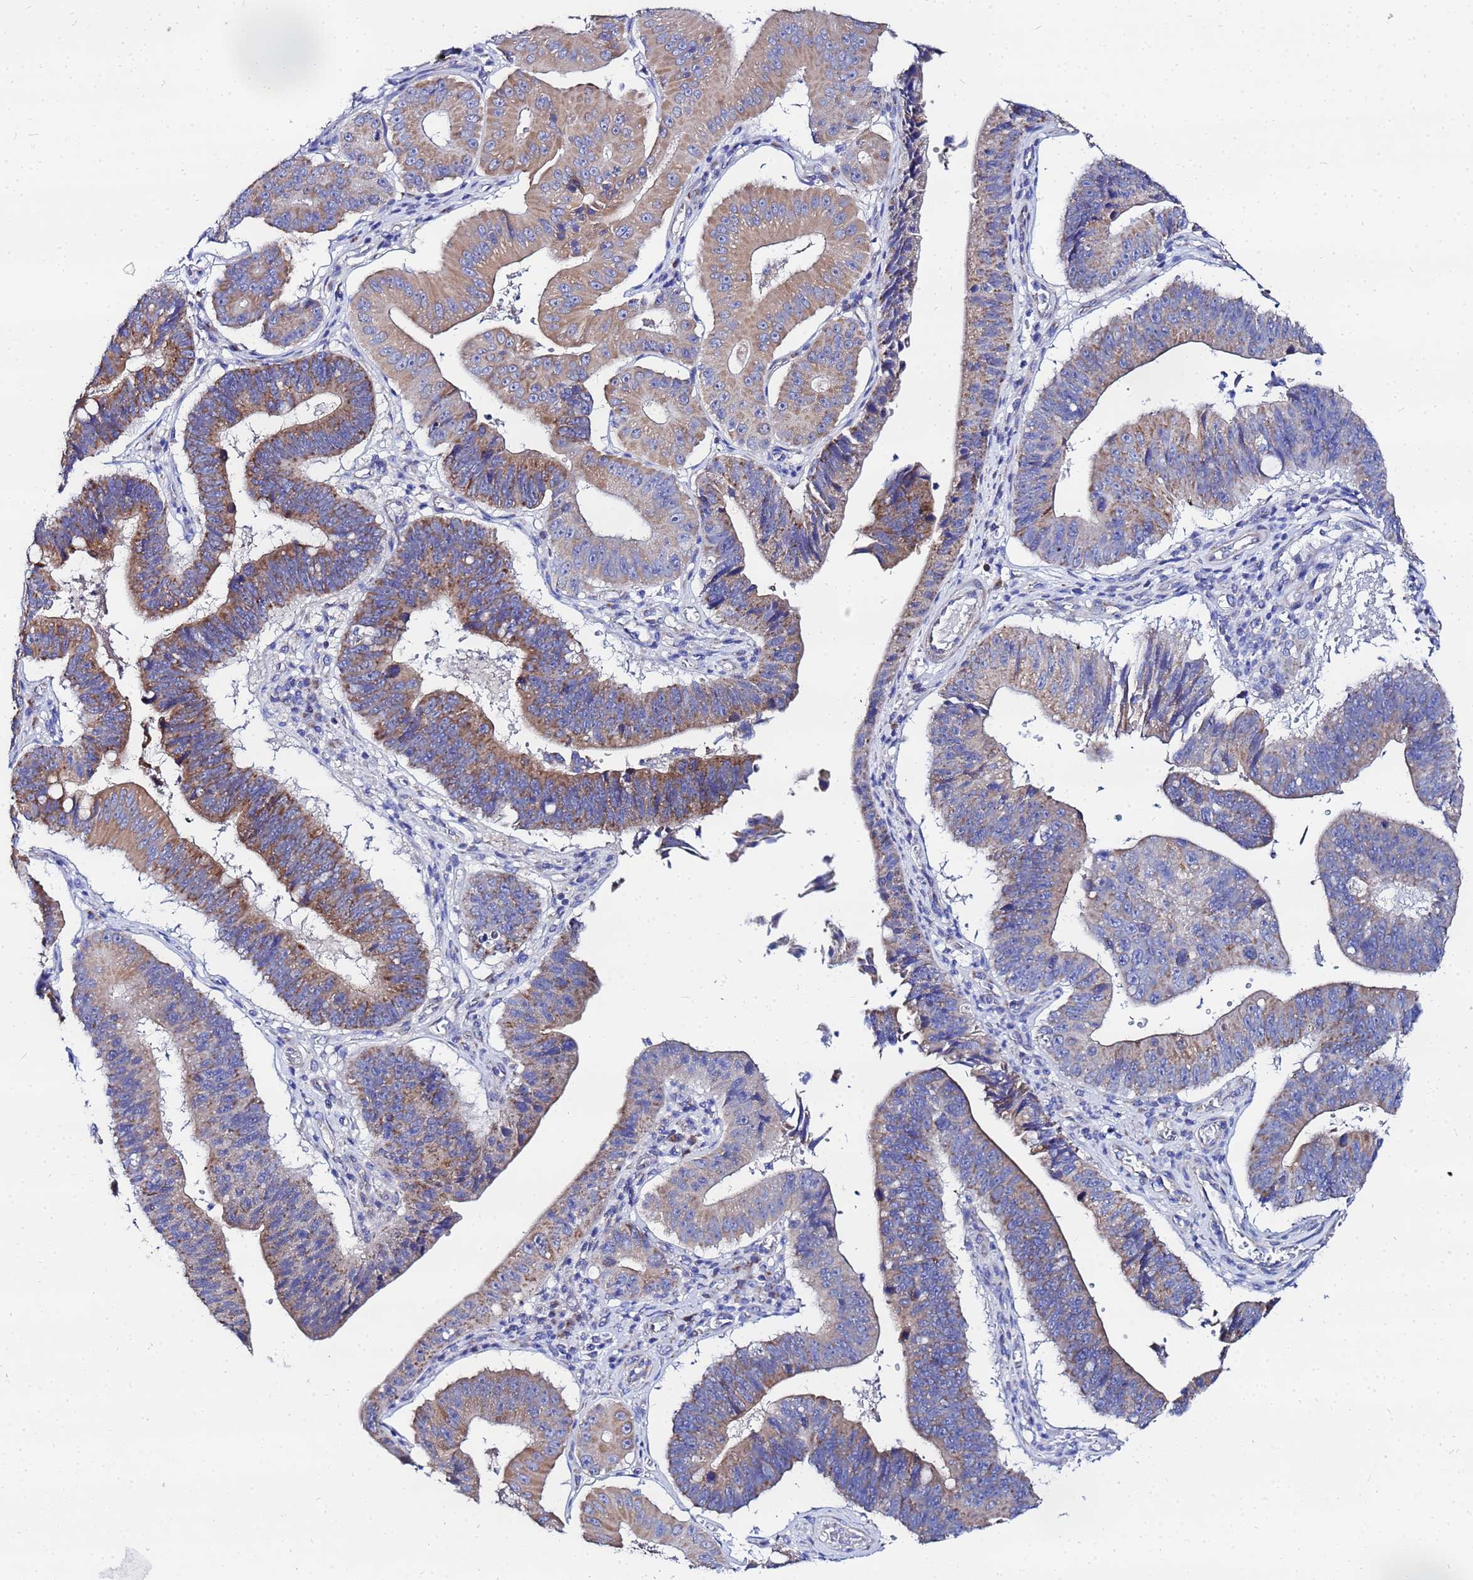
{"staining": {"intensity": "moderate", "quantity": "25%-75%", "location": "cytoplasmic/membranous"}, "tissue": "stomach cancer", "cell_type": "Tumor cells", "image_type": "cancer", "snomed": [{"axis": "morphology", "description": "Adenocarcinoma, NOS"}, {"axis": "topography", "description": "Stomach"}], "caption": "There is medium levels of moderate cytoplasmic/membranous staining in tumor cells of stomach cancer, as demonstrated by immunohistochemical staining (brown color).", "gene": "FAHD2A", "patient": {"sex": "male", "age": 59}}